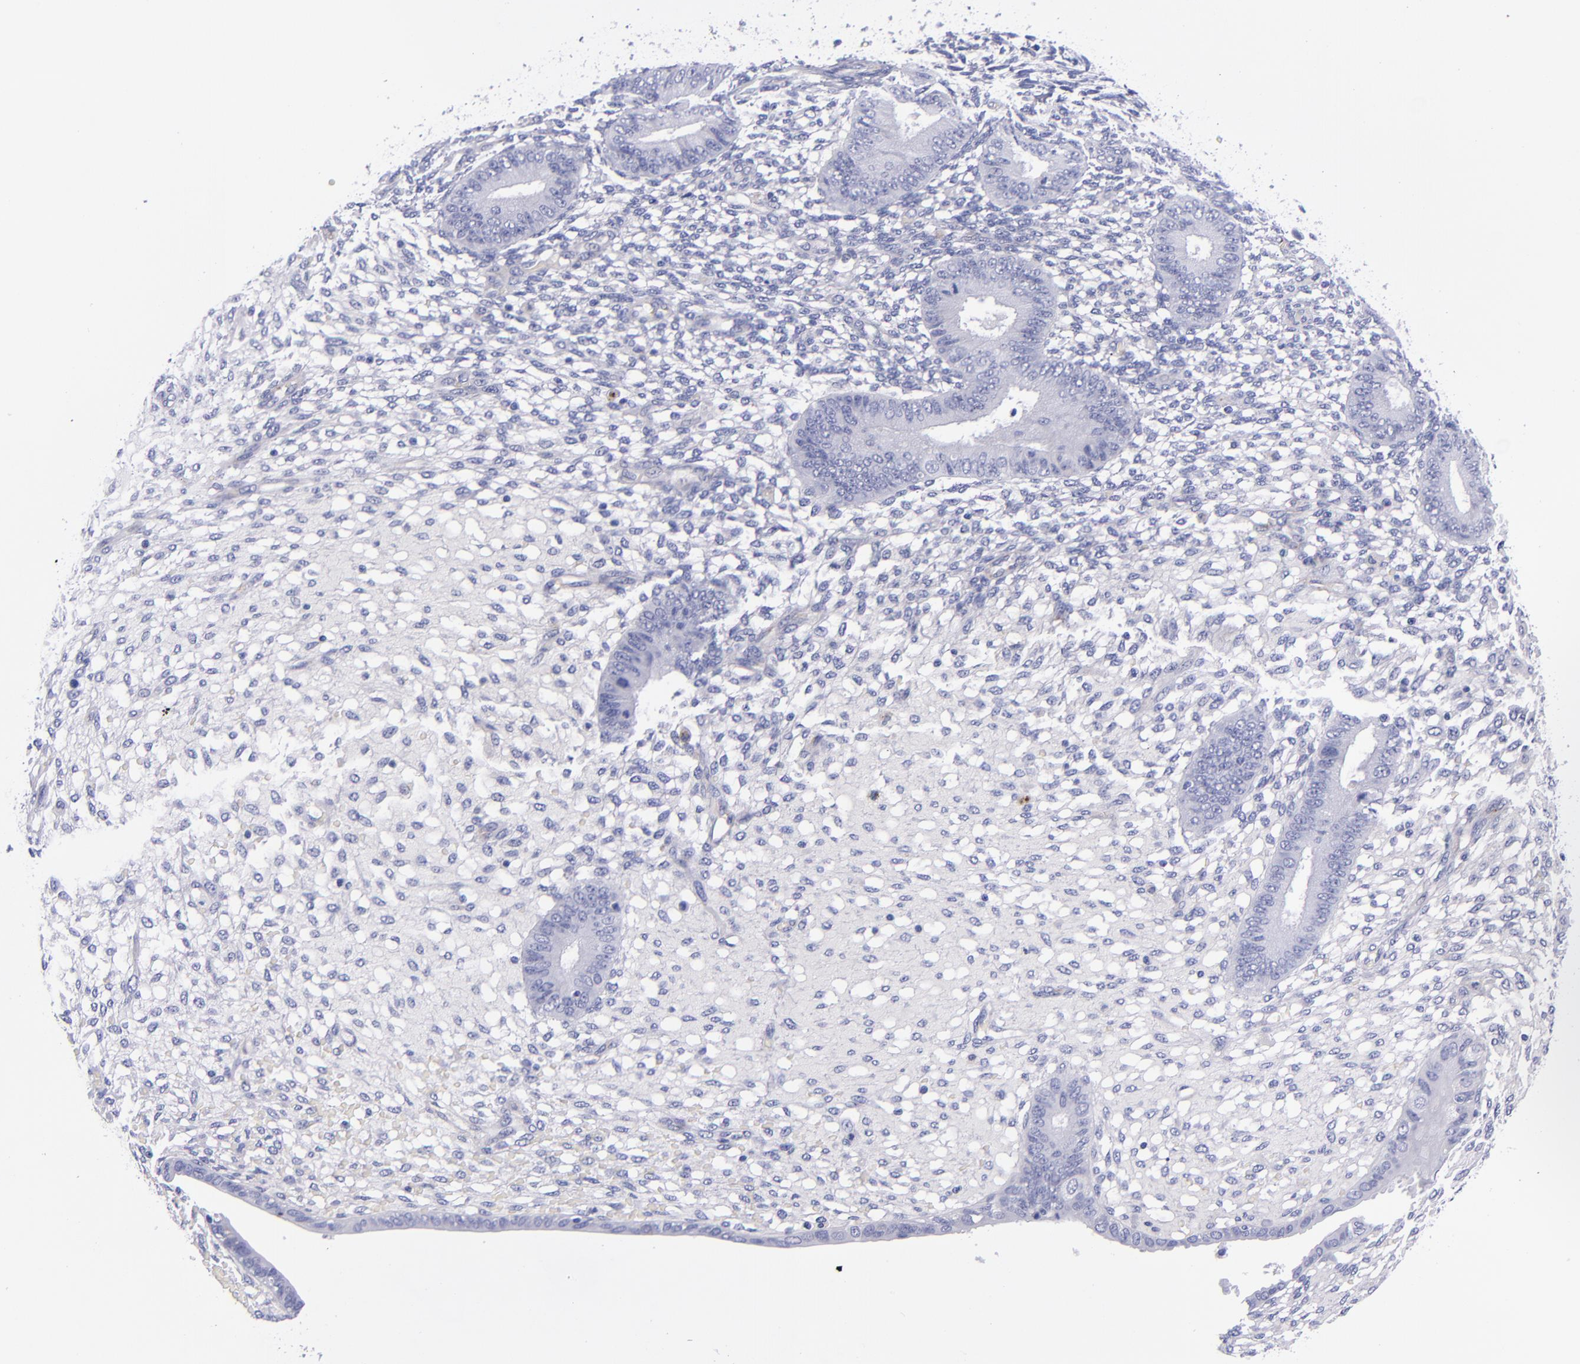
{"staining": {"intensity": "negative", "quantity": "none", "location": "none"}, "tissue": "endometrium", "cell_type": "Cells in endometrial stroma", "image_type": "normal", "snomed": [{"axis": "morphology", "description": "Normal tissue, NOS"}, {"axis": "topography", "description": "Endometrium"}], "caption": "Immunohistochemistry micrograph of normal endometrium: human endometrium stained with DAB (3,3'-diaminobenzidine) shows no significant protein expression in cells in endometrial stroma.", "gene": "NOS3", "patient": {"sex": "female", "age": 42}}